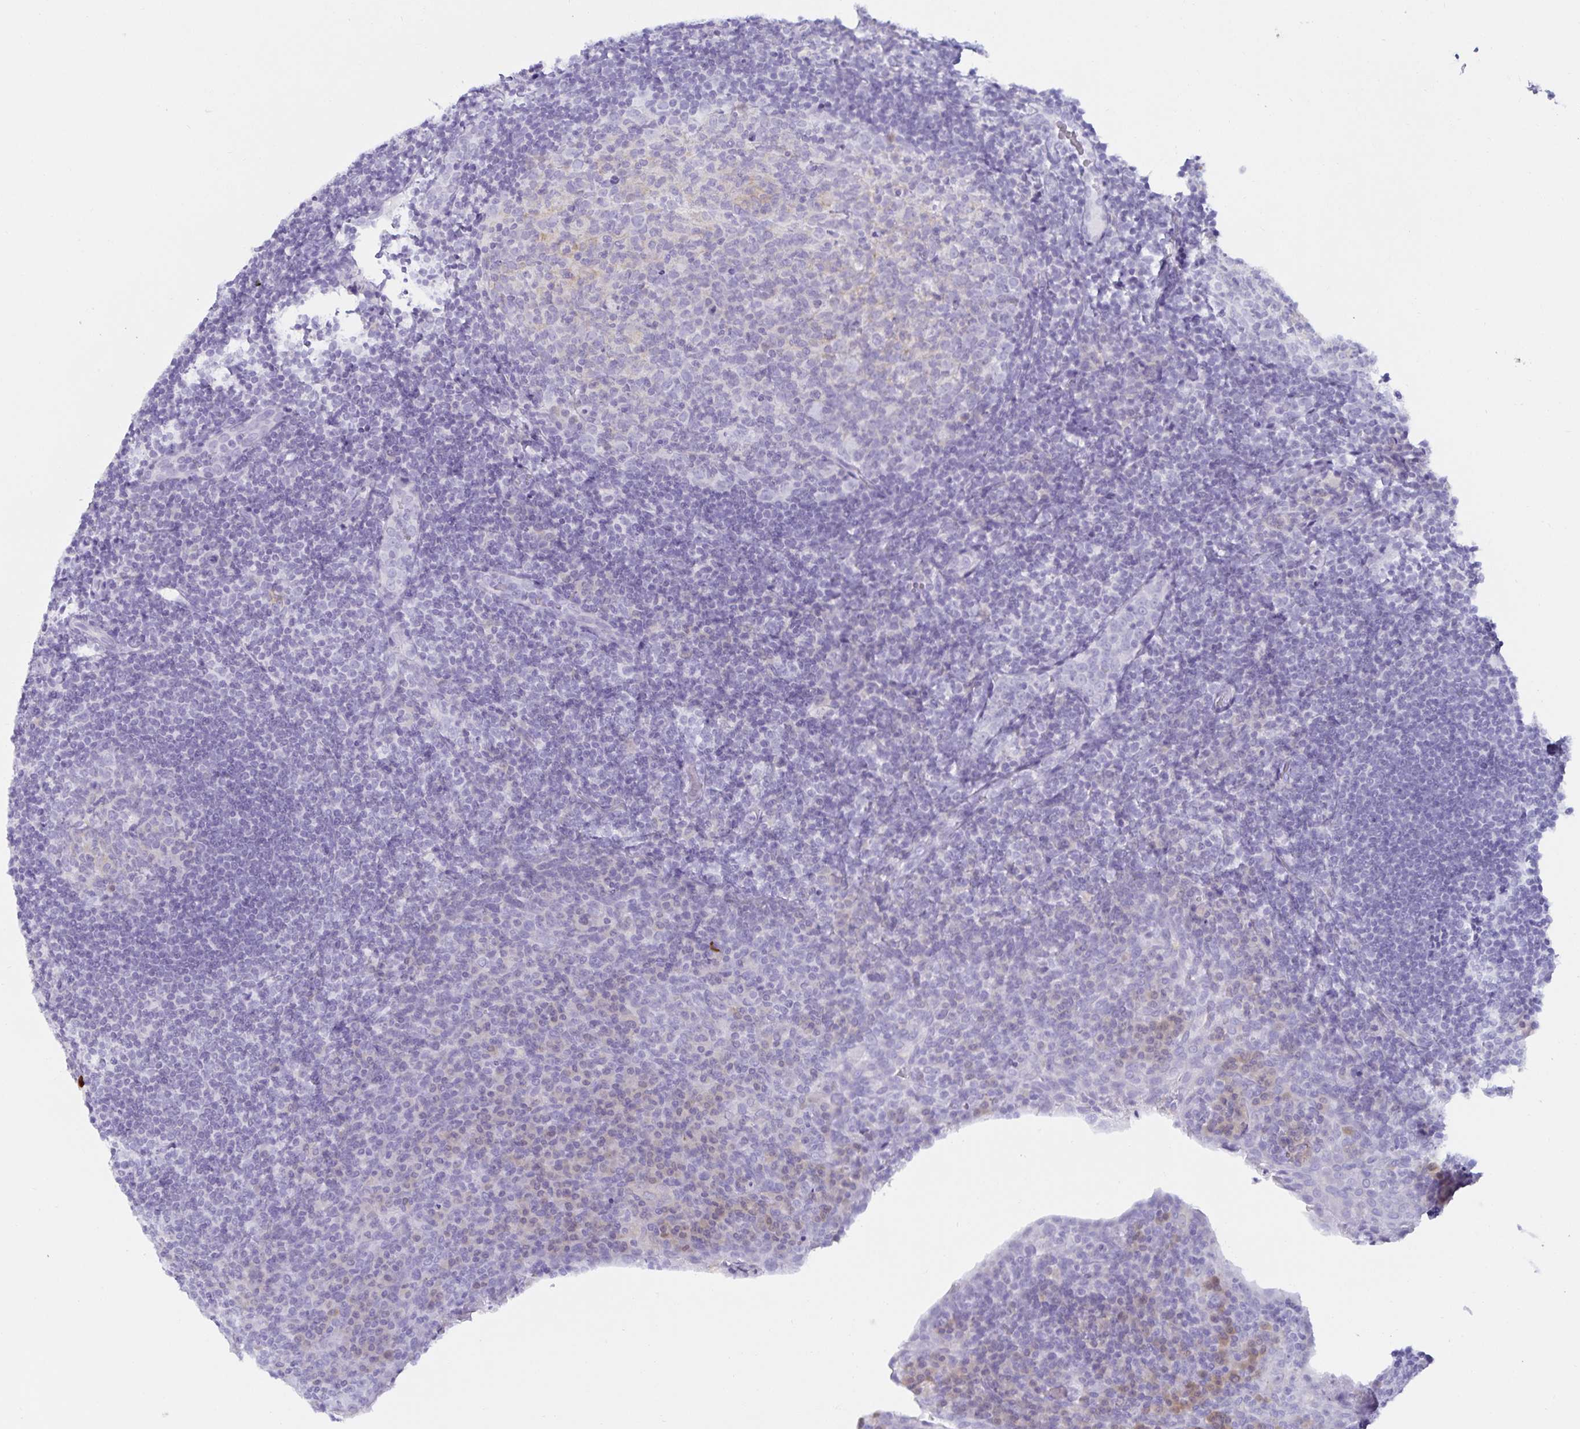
{"staining": {"intensity": "negative", "quantity": "none", "location": "none"}, "tissue": "tonsil", "cell_type": "Germinal center cells", "image_type": "normal", "snomed": [{"axis": "morphology", "description": "Normal tissue, NOS"}, {"axis": "topography", "description": "Tonsil"}], "caption": "Immunohistochemistry (IHC) micrograph of normal tonsil: tonsil stained with DAB (3,3'-diaminobenzidine) reveals no significant protein positivity in germinal center cells.", "gene": "MON2", "patient": {"sex": "male", "age": 17}}